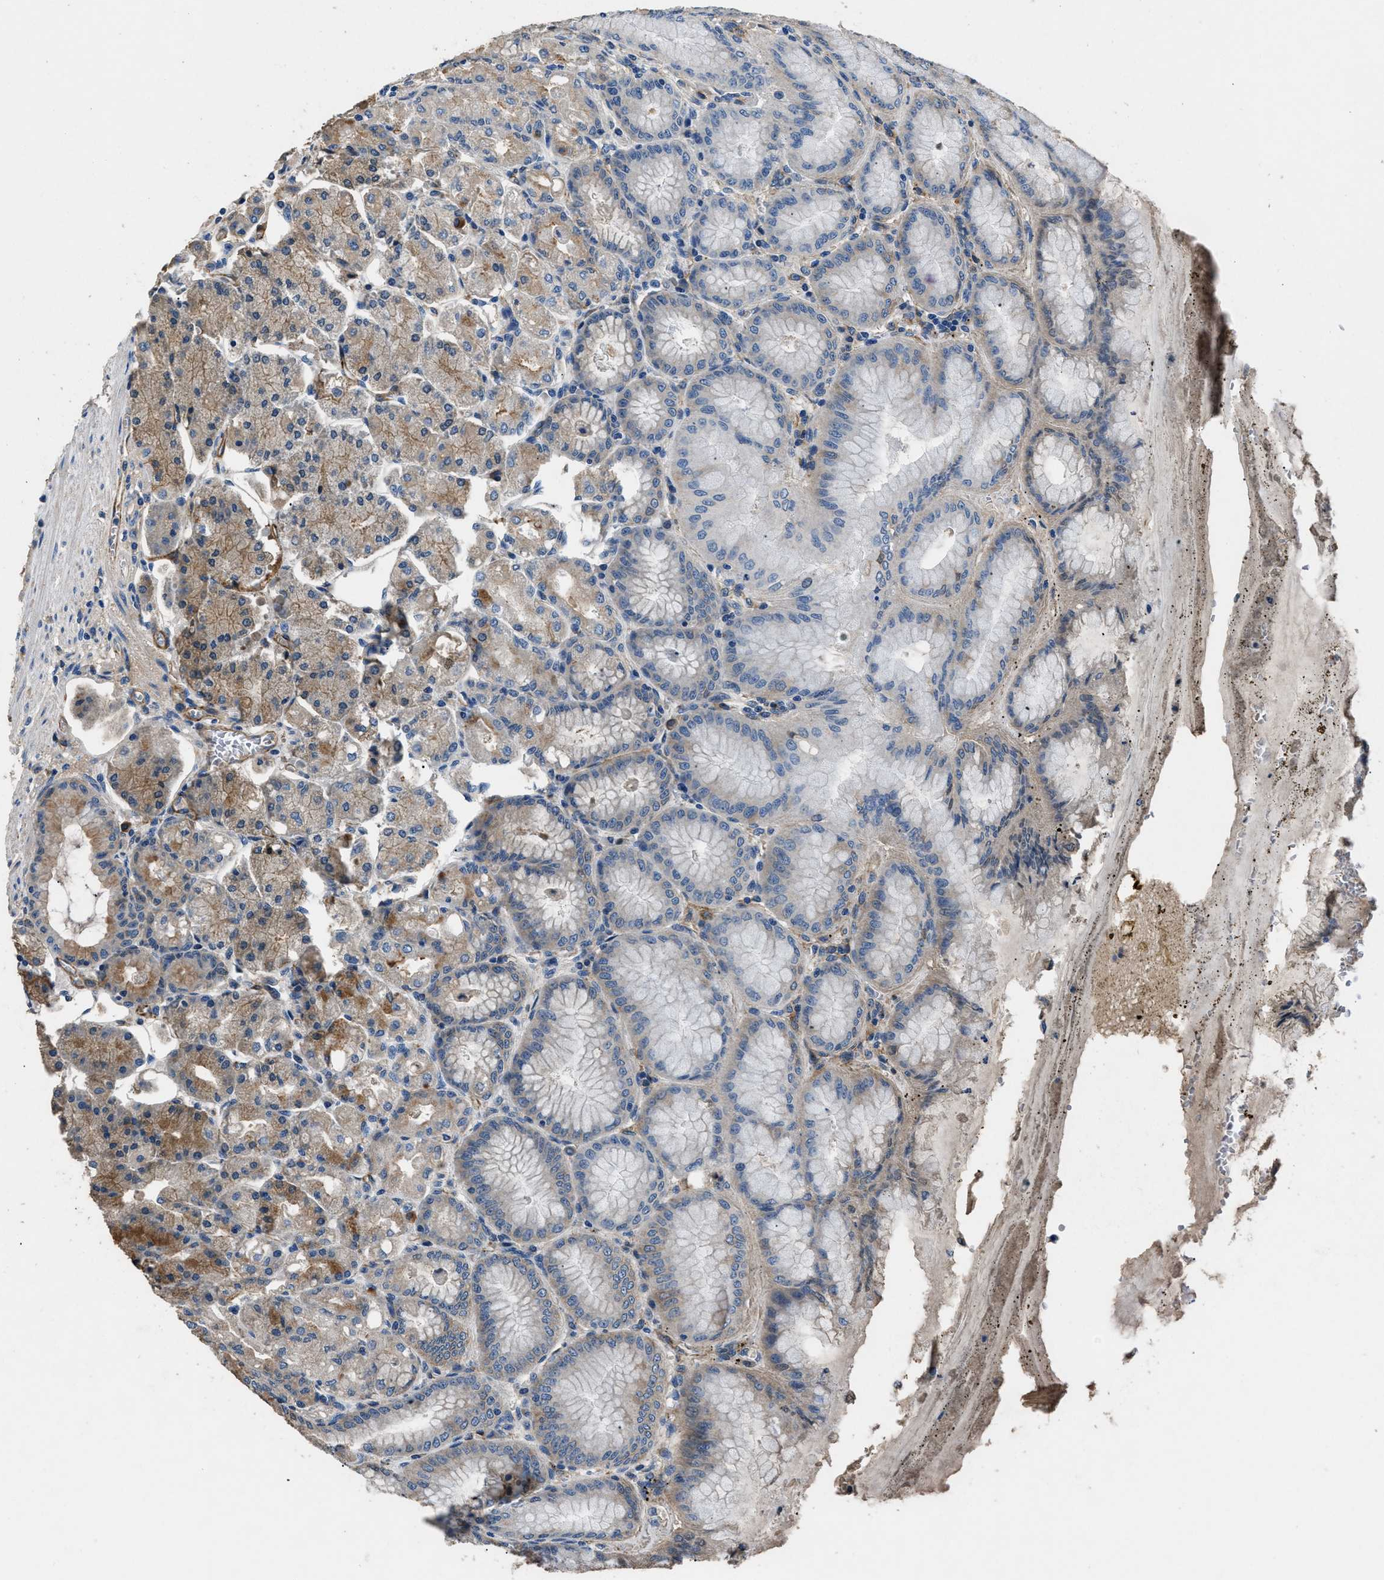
{"staining": {"intensity": "moderate", "quantity": "25%-75%", "location": "cytoplasmic/membranous"}, "tissue": "stomach", "cell_type": "Glandular cells", "image_type": "normal", "snomed": [{"axis": "morphology", "description": "Normal tissue, NOS"}, {"axis": "topography", "description": "Stomach, lower"}], "caption": "Protein staining of benign stomach displays moderate cytoplasmic/membranous positivity in about 25%-75% of glandular cells.", "gene": "CD276", "patient": {"sex": "male", "age": 71}}